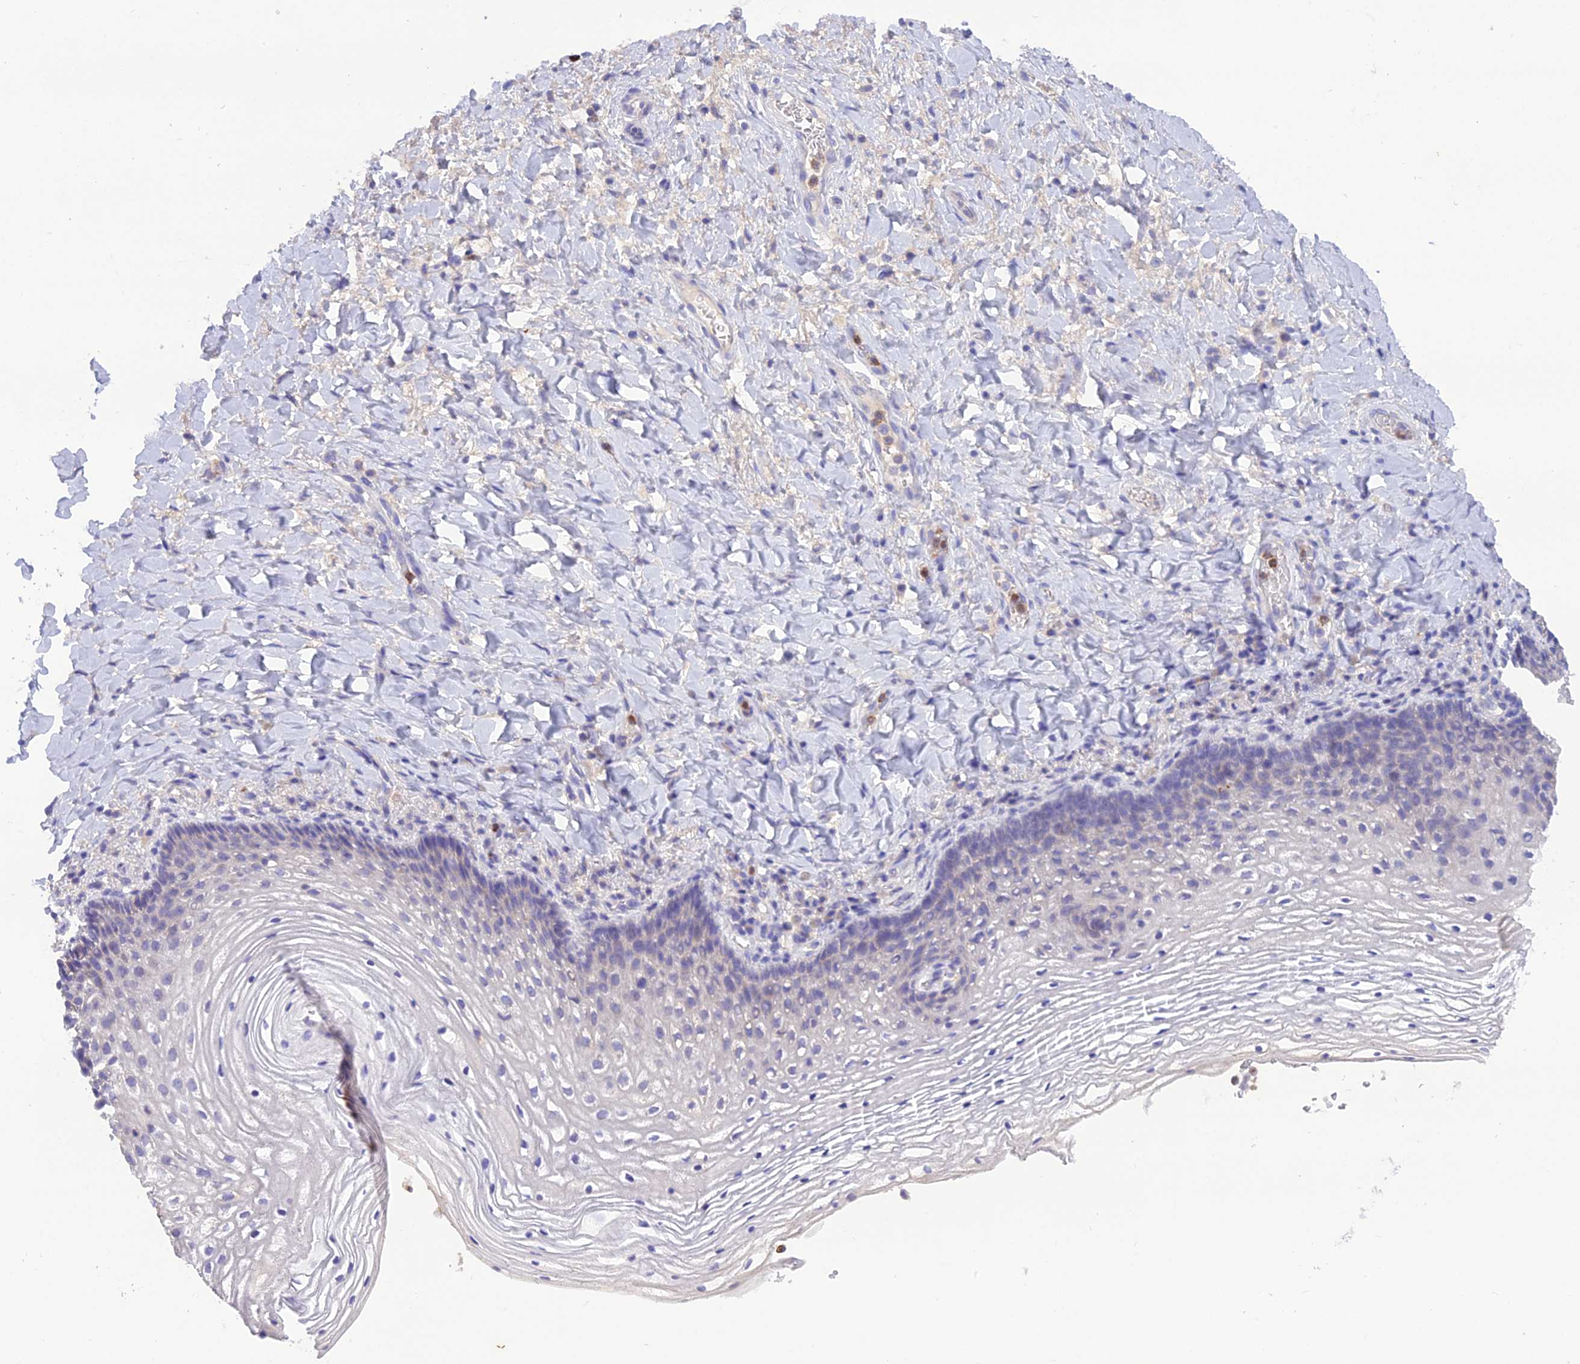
{"staining": {"intensity": "negative", "quantity": "none", "location": "none"}, "tissue": "vagina", "cell_type": "Squamous epithelial cells", "image_type": "normal", "snomed": [{"axis": "morphology", "description": "Normal tissue, NOS"}, {"axis": "topography", "description": "Vagina"}], "caption": "IHC histopathology image of benign human vagina stained for a protein (brown), which displays no expression in squamous epithelial cells.", "gene": "KIAA0408", "patient": {"sex": "female", "age": 60}}